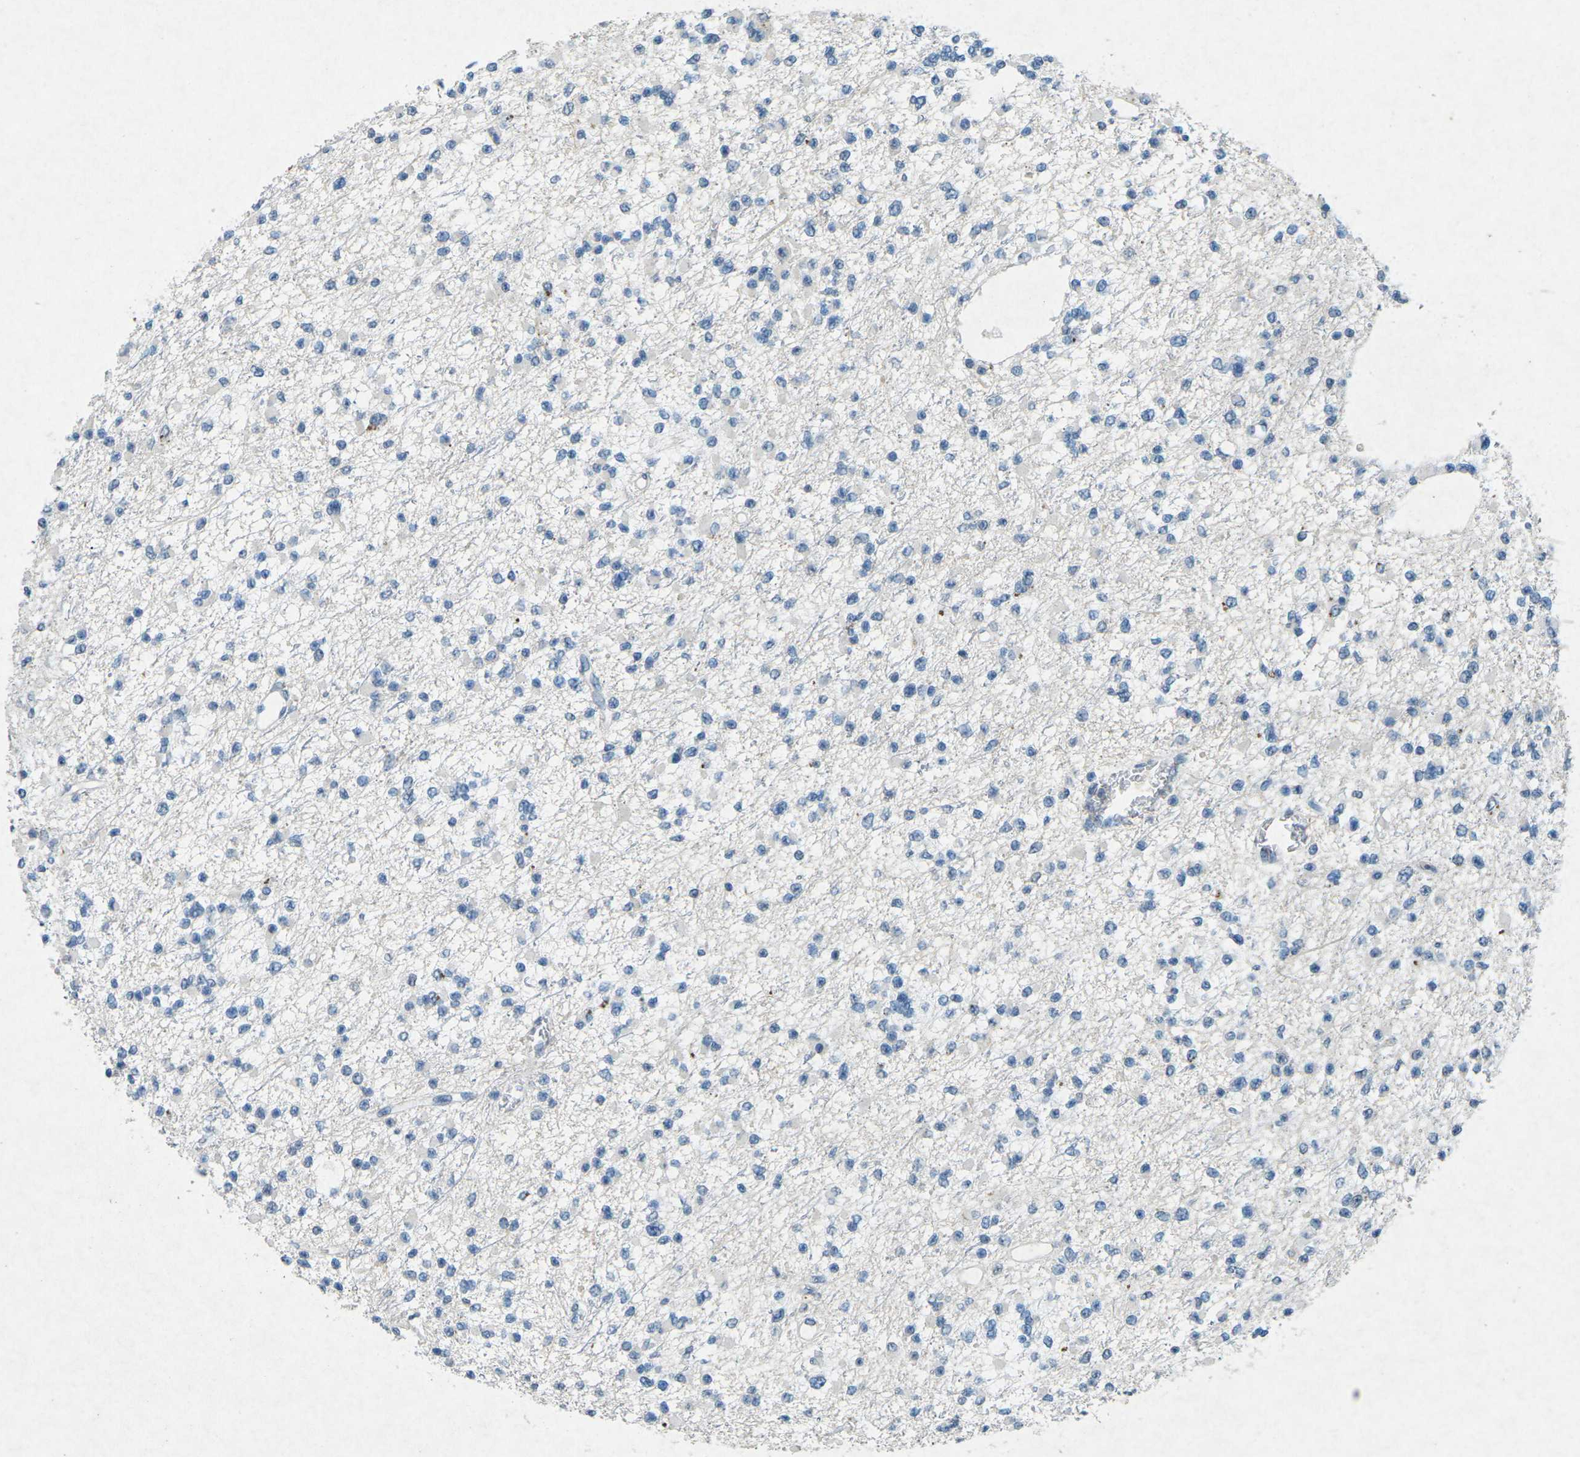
{"staining": {"intensity": "negative", "quantity": "none", "location": "none"}, "tissue": "glioma", "cell_type": "Tumor cells", "image_type": "cancer", "snomed": [{"axis": "morphology", "description": "Glioma, malignant, Low grade"}, {"axis": "topography", "description": "Brain"}], "caption": "Image shows no significant protein staining in tumor cells of glioma. (DAB (3,3'-diaminobenzidine) IHC visualized using brightfield microscopy, high magnification).", "gene": "A1BG", "patient": {"sex": "female", "age": 22}}